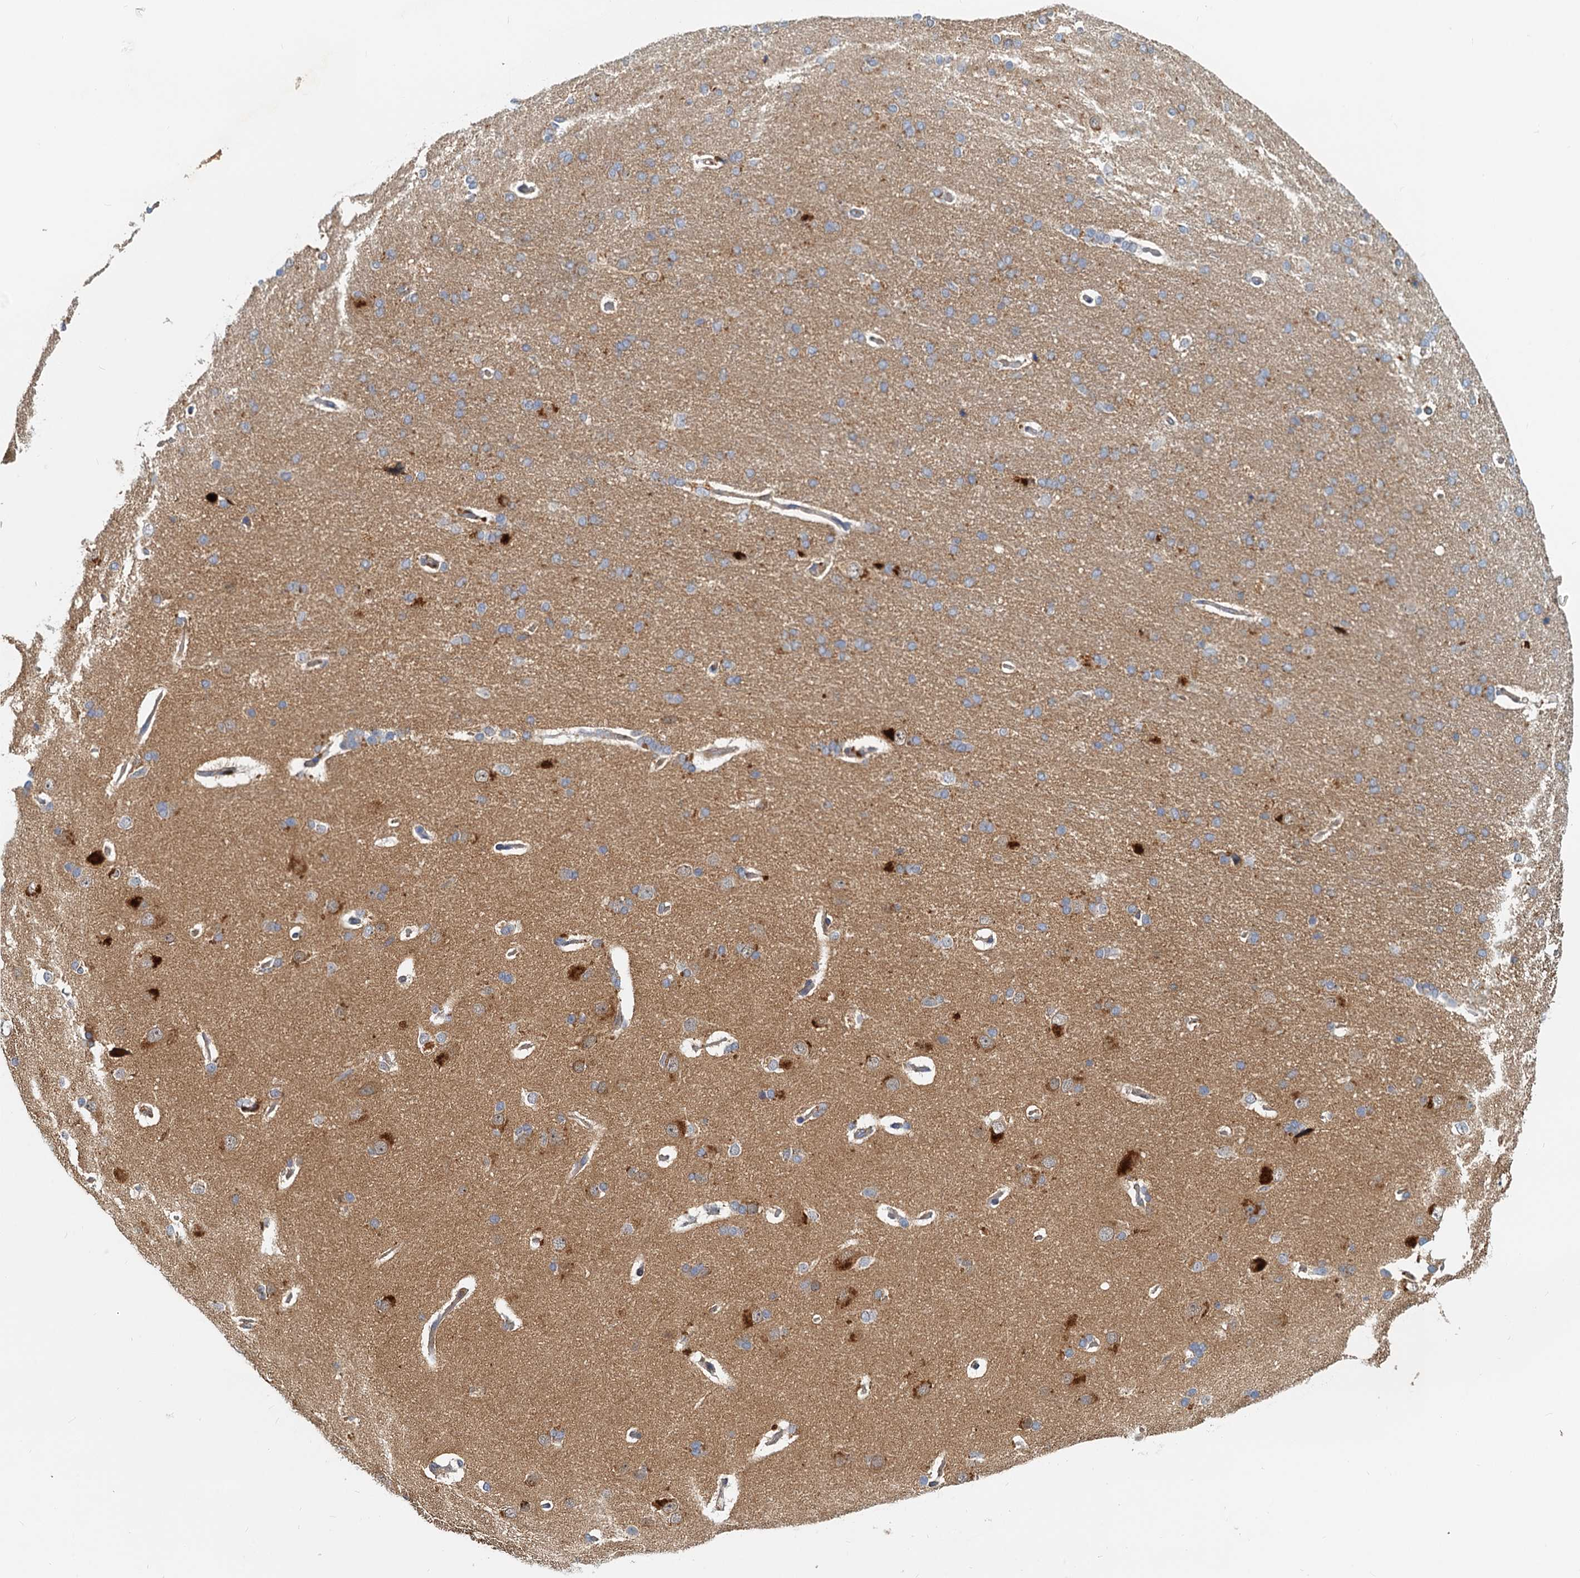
{"staining": {"intensity": "weak", "quantity": ">75%", "location": "cytoplasmic/membranous"}, "tissue": "cerebral cortex", "cell_type": "Endothelial cells", "image_type": "normal", "snomed": [{"axis": "morphology", "description": "Normal tissue, NOS"}, {"axis": "topography", "description": "Cerebral cortex"}], "caption": "Weak cytoplasmic/membranous staining is seen in approximately >75% of endothelial cells in unremarkable cerebral cortex.", "gene": "TOLLIP", "patient": {"sex": "male", "age": 62}}